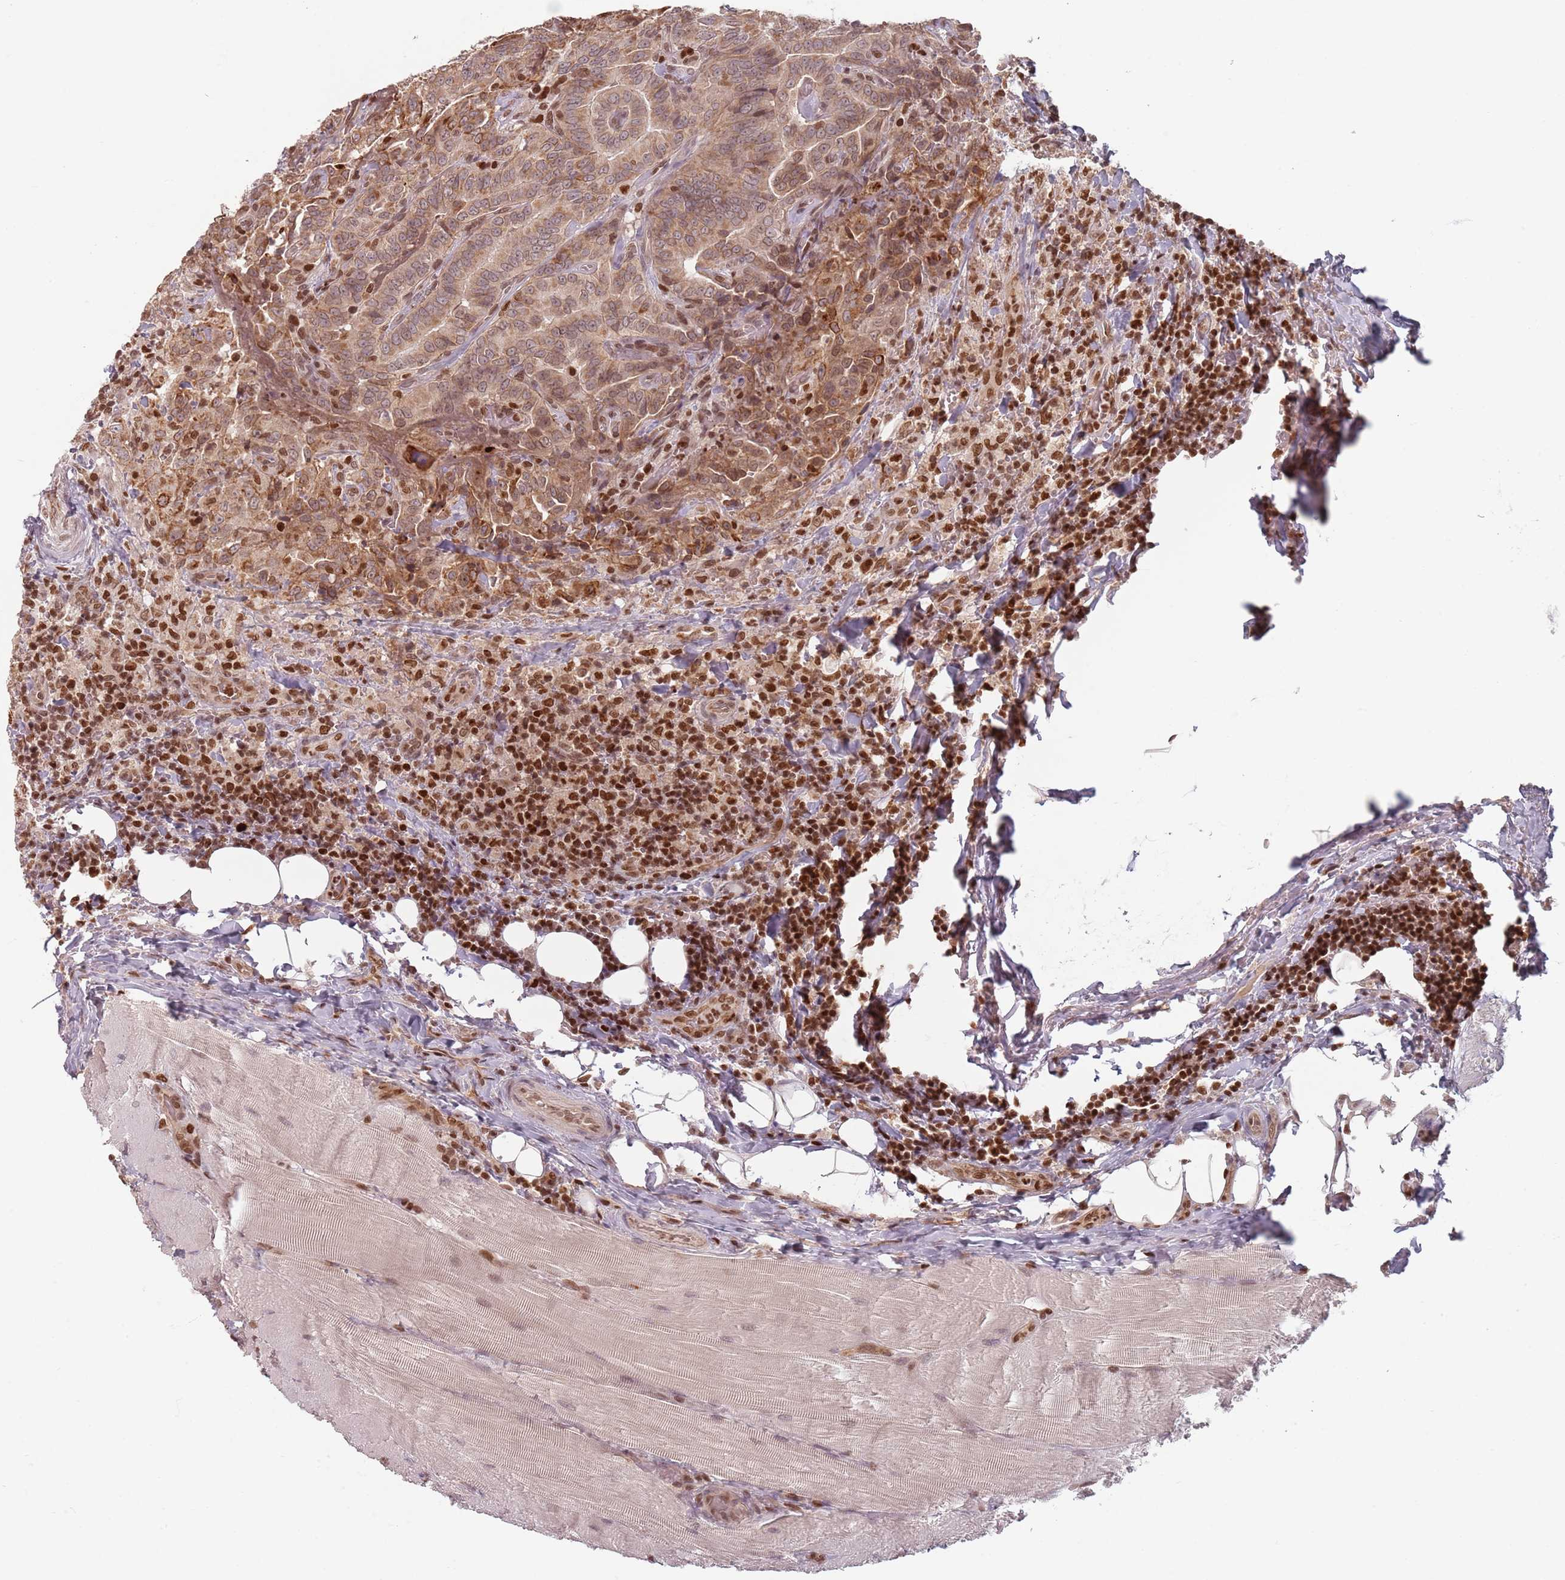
{"staining": {"intensity": "moderate", "quantity": ">75%", "location": "cytoplasmic/membranous,nuclear"}, "tissue": "thyroid cancer", "cell_type": "Tumor cells", "image_type": "cancer", "snomed": [{"axis": "morphology", "description": "Papillary adenocarcinoma, NOS"}, {"axis": "topography", "description": "Thyroid gland"}], "caption": "This photomicrograph shows thyroid cancer (papillary adenocarcinoma) stained with IHC to label a protein in brown. The cytoplasmic/membranous and nuclear of tumor cells show moderate positivity for the protein. Nuclei are counter-stained blue.", "gene": "NUP50", "patient": {"sex": "male", "age": 61}}